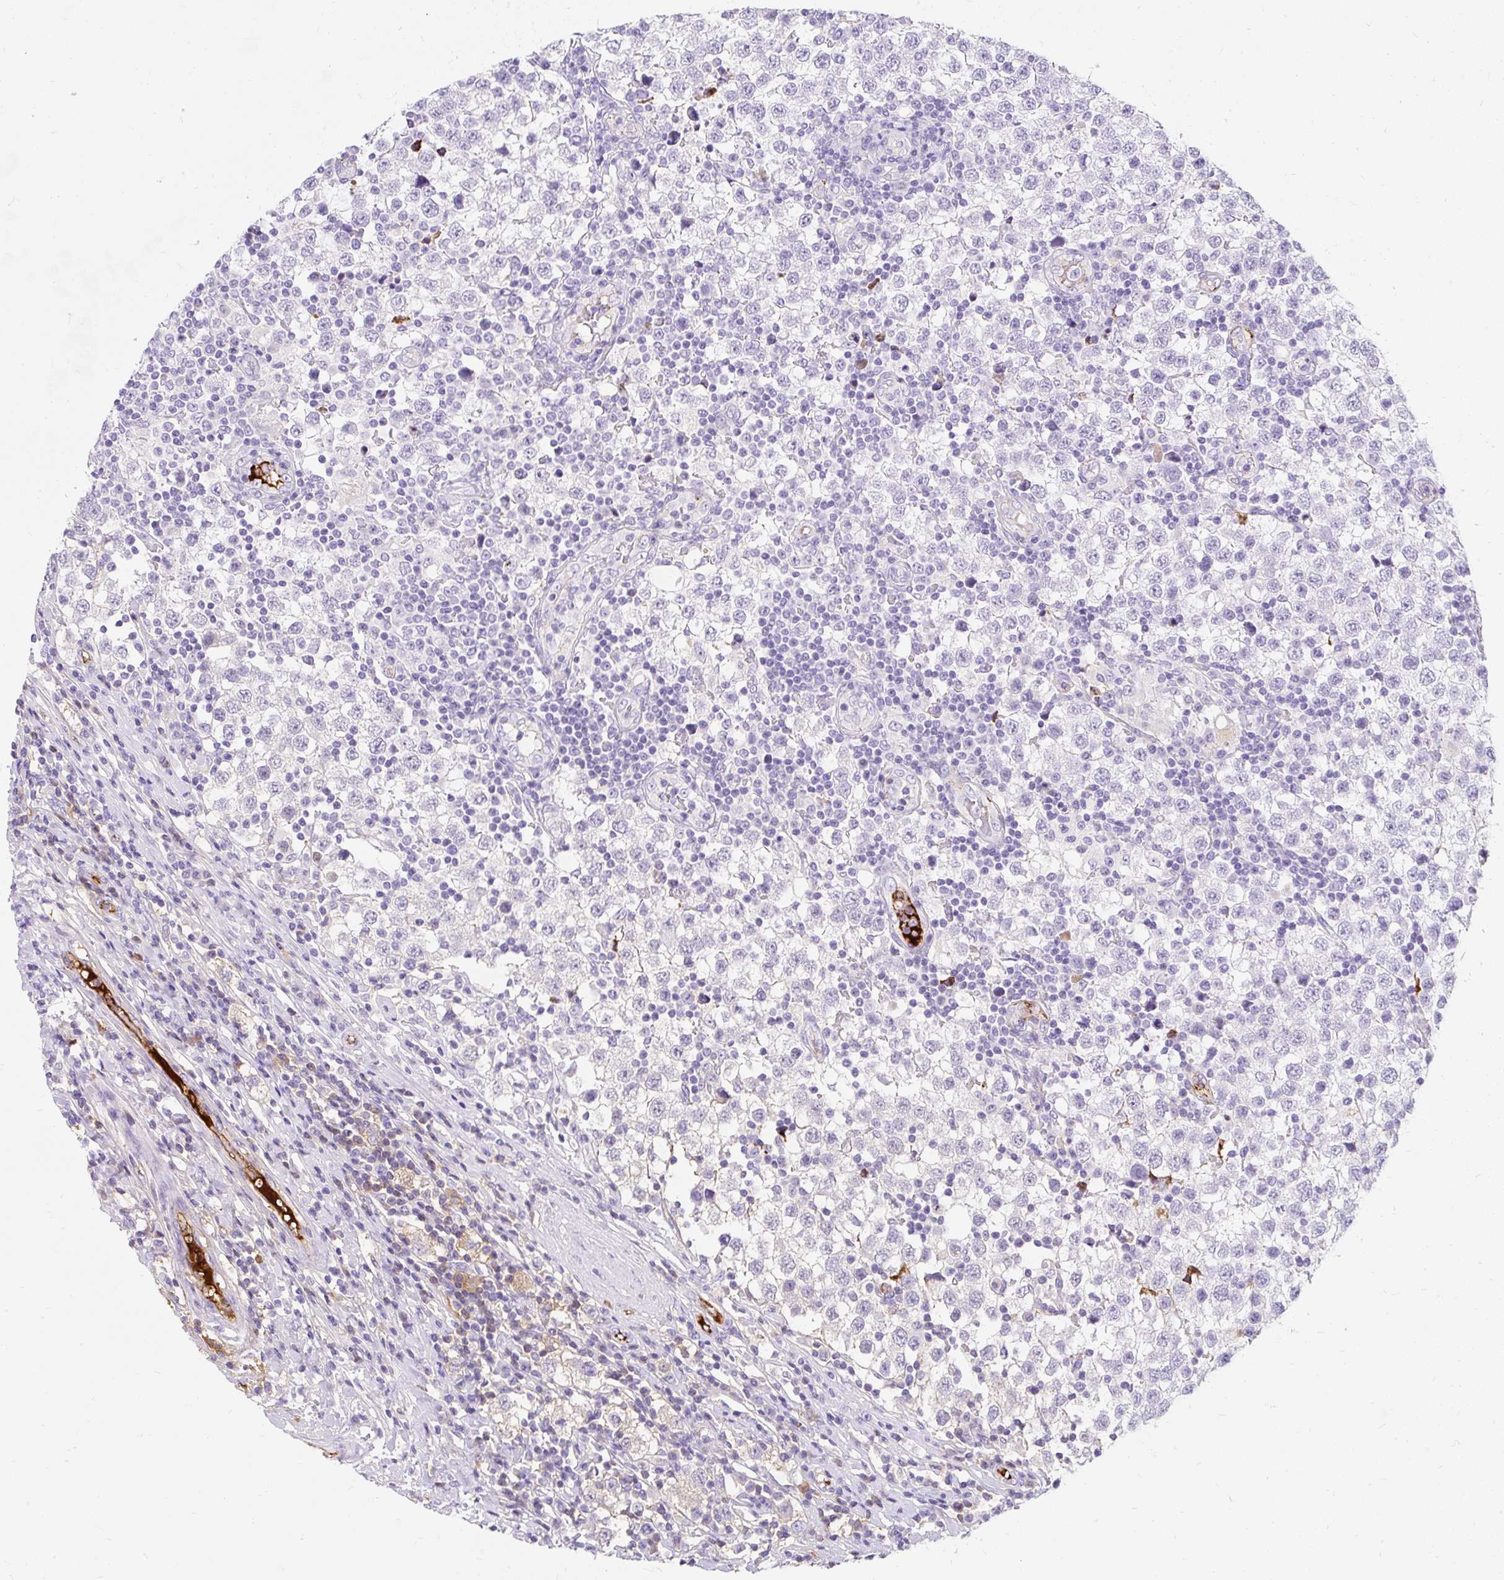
{"staining": {"intensity": "negative", "quantity": "none", "location": "none"}, "tissue": "testis cancer", "cell_type": "Tumor cells", "image_type": "cancer", "snomed": [{"axis": "morphology", "description": "Seminoma, NOS"}, {"axis": "topography", "description": "Testis"}], "caption": "IHC of human testis cancer reveals no staining in tumor cells.", "gene": "APOC4-APOC2", "patient": {"sex": "male", "age": 34}}